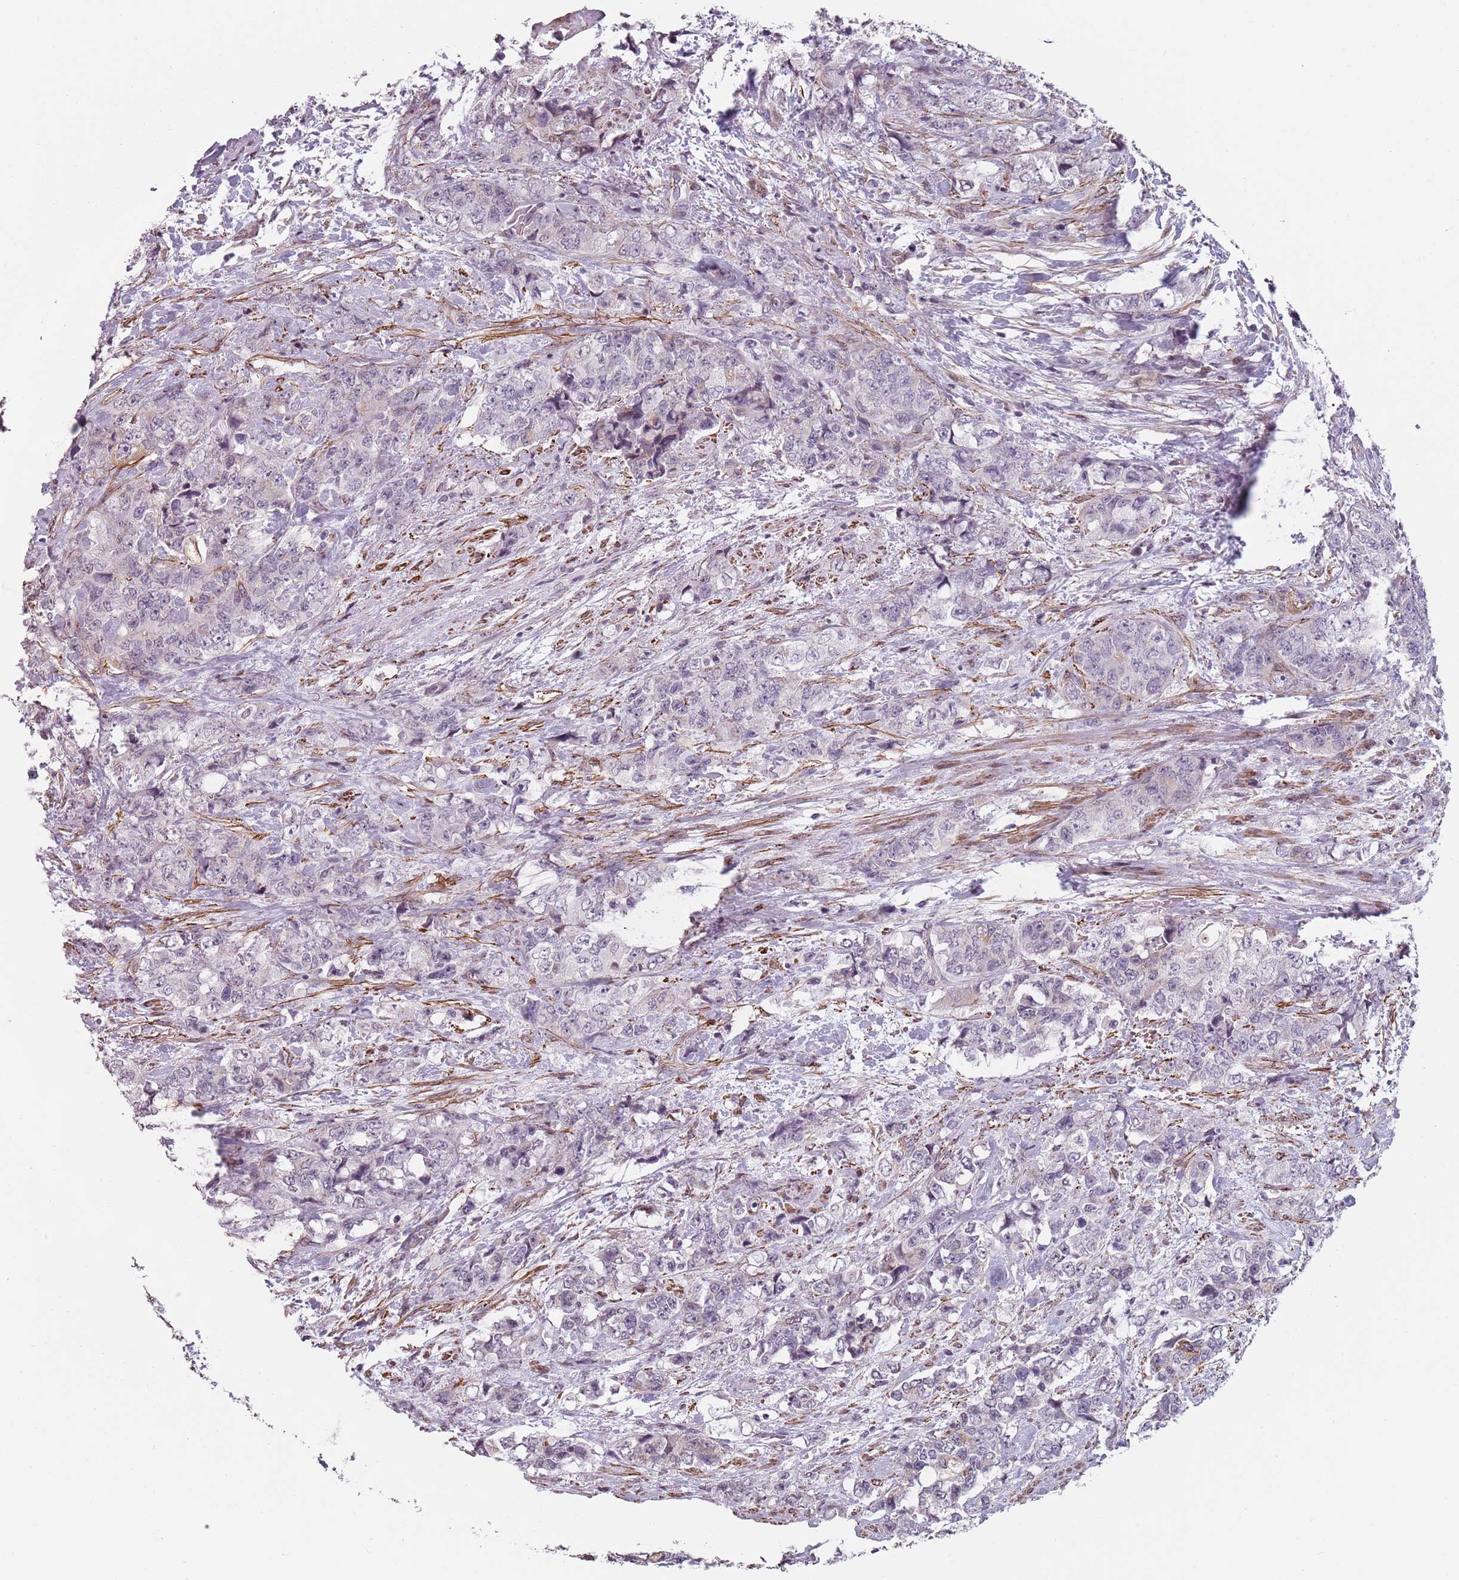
{"staining": {"intensity": "negative", "quantity": "none", "location": "none"}, "tissue": "urothelial cancer", "cell_type": "Tumor cells", "image_type": "cancer", "snomed": [{"axis": "morphology", "description": "Urothelial carcinoma, High grade"}, {"axis": "topography", "description": "Urinary bladder"}], "caption": "High power microscopy image of an immunohistochemistry (IHC) micrograph of urothelial cancer, revealing no significant expression in tumor cells.", "gene": "TMC4", "patient": {"sex": "female", "age": 78}}